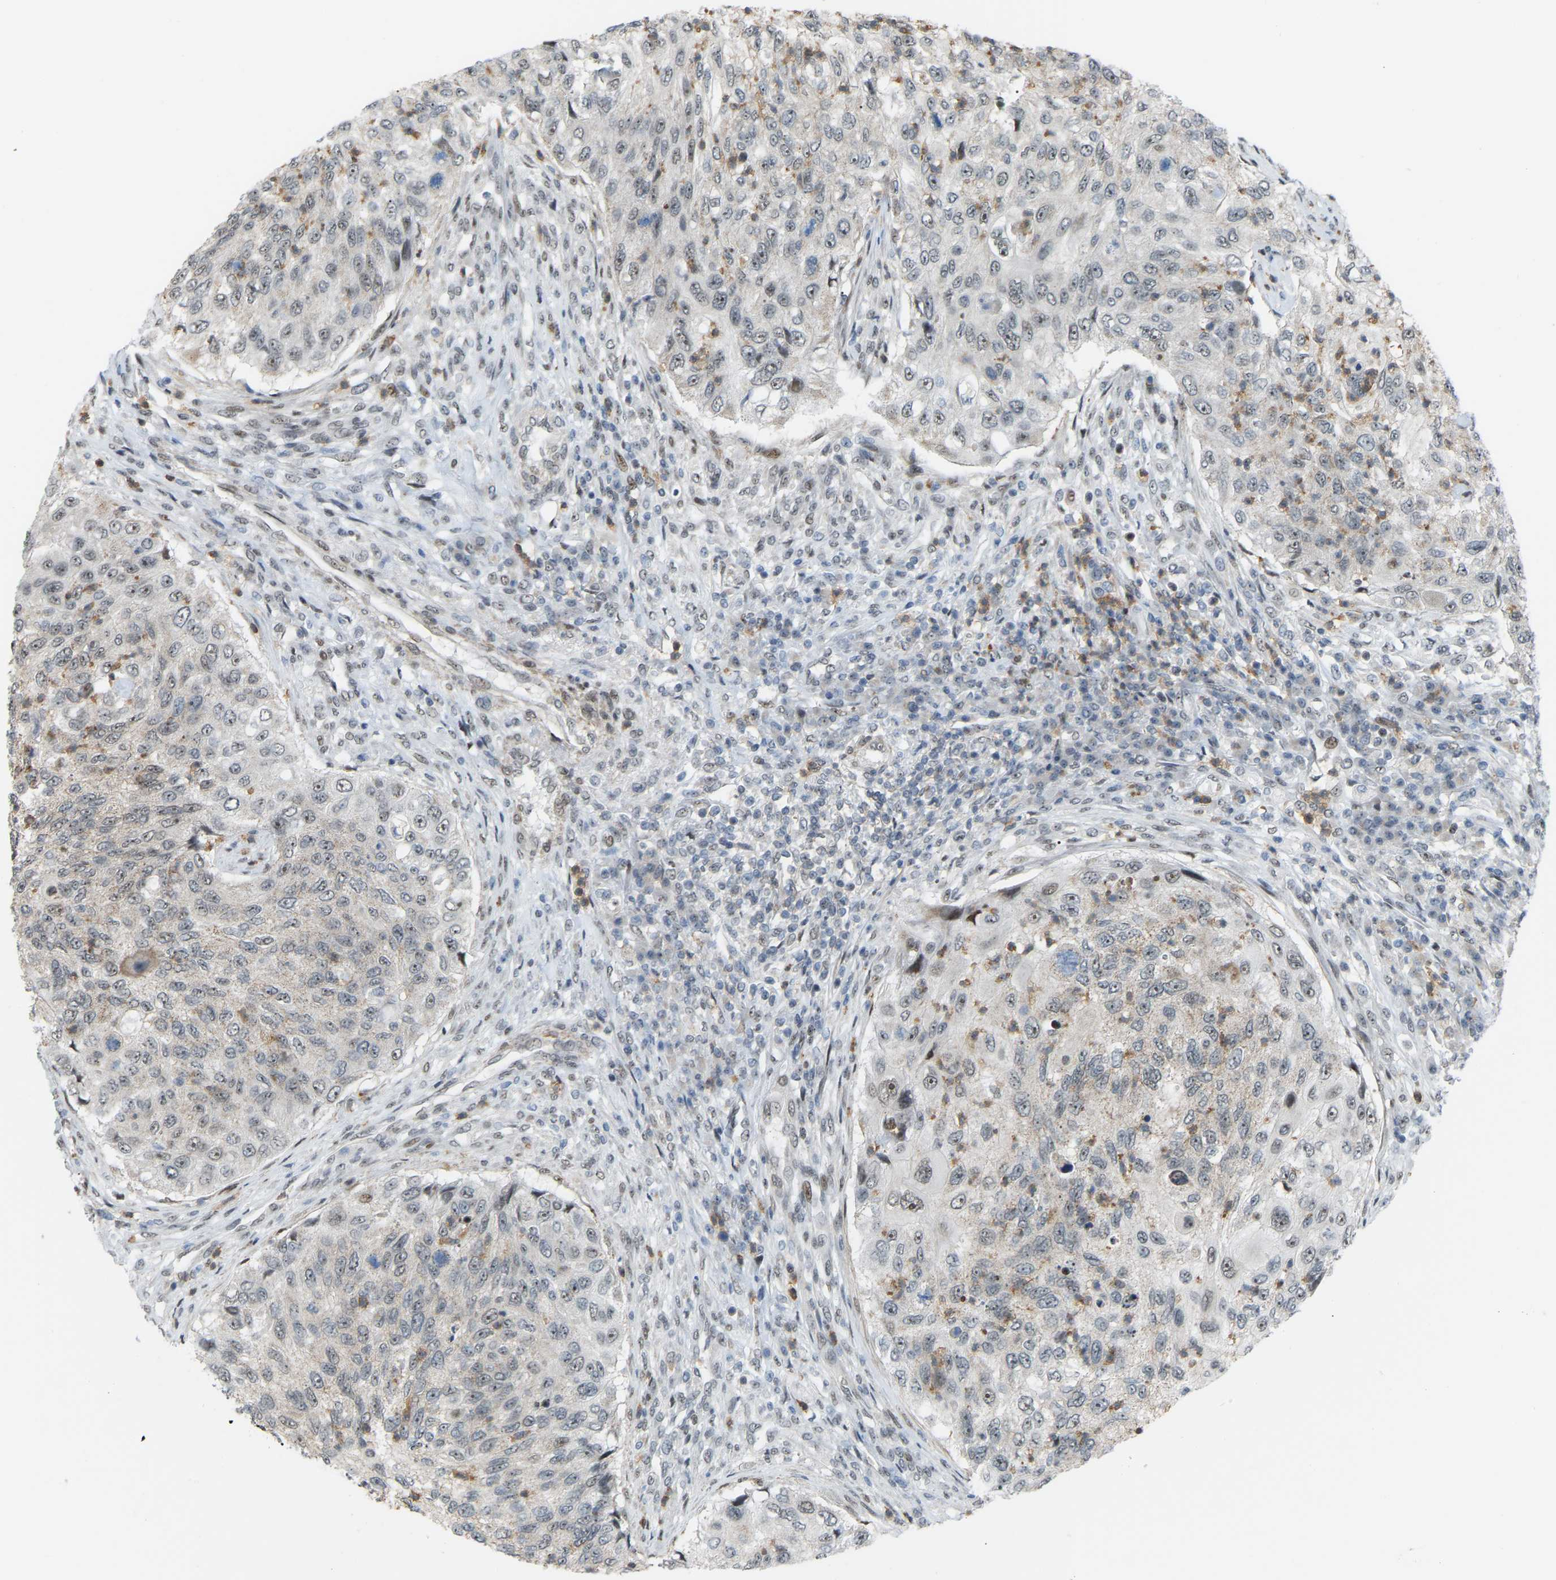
{"staining": {"intensity": "weak", "quantity": "<25%", "location": "cytoplasmic/membranous"}, "tissue": "urothelial cancer", "cell_type": "Tumor cells", "image_type": "cancer", "snomed": [{"axis": "morphology", "description": "Urothelial carcinoma, High grade"}, {"axis": "topography", "description": "Urinary bladder"}], "caption": "The IHC histopathology image has no significant positivity in tumor cells of high-grade urothelial carcinoma tissue.", "gene": "CROT", "patient": {"sex": "female", "age": 60}}